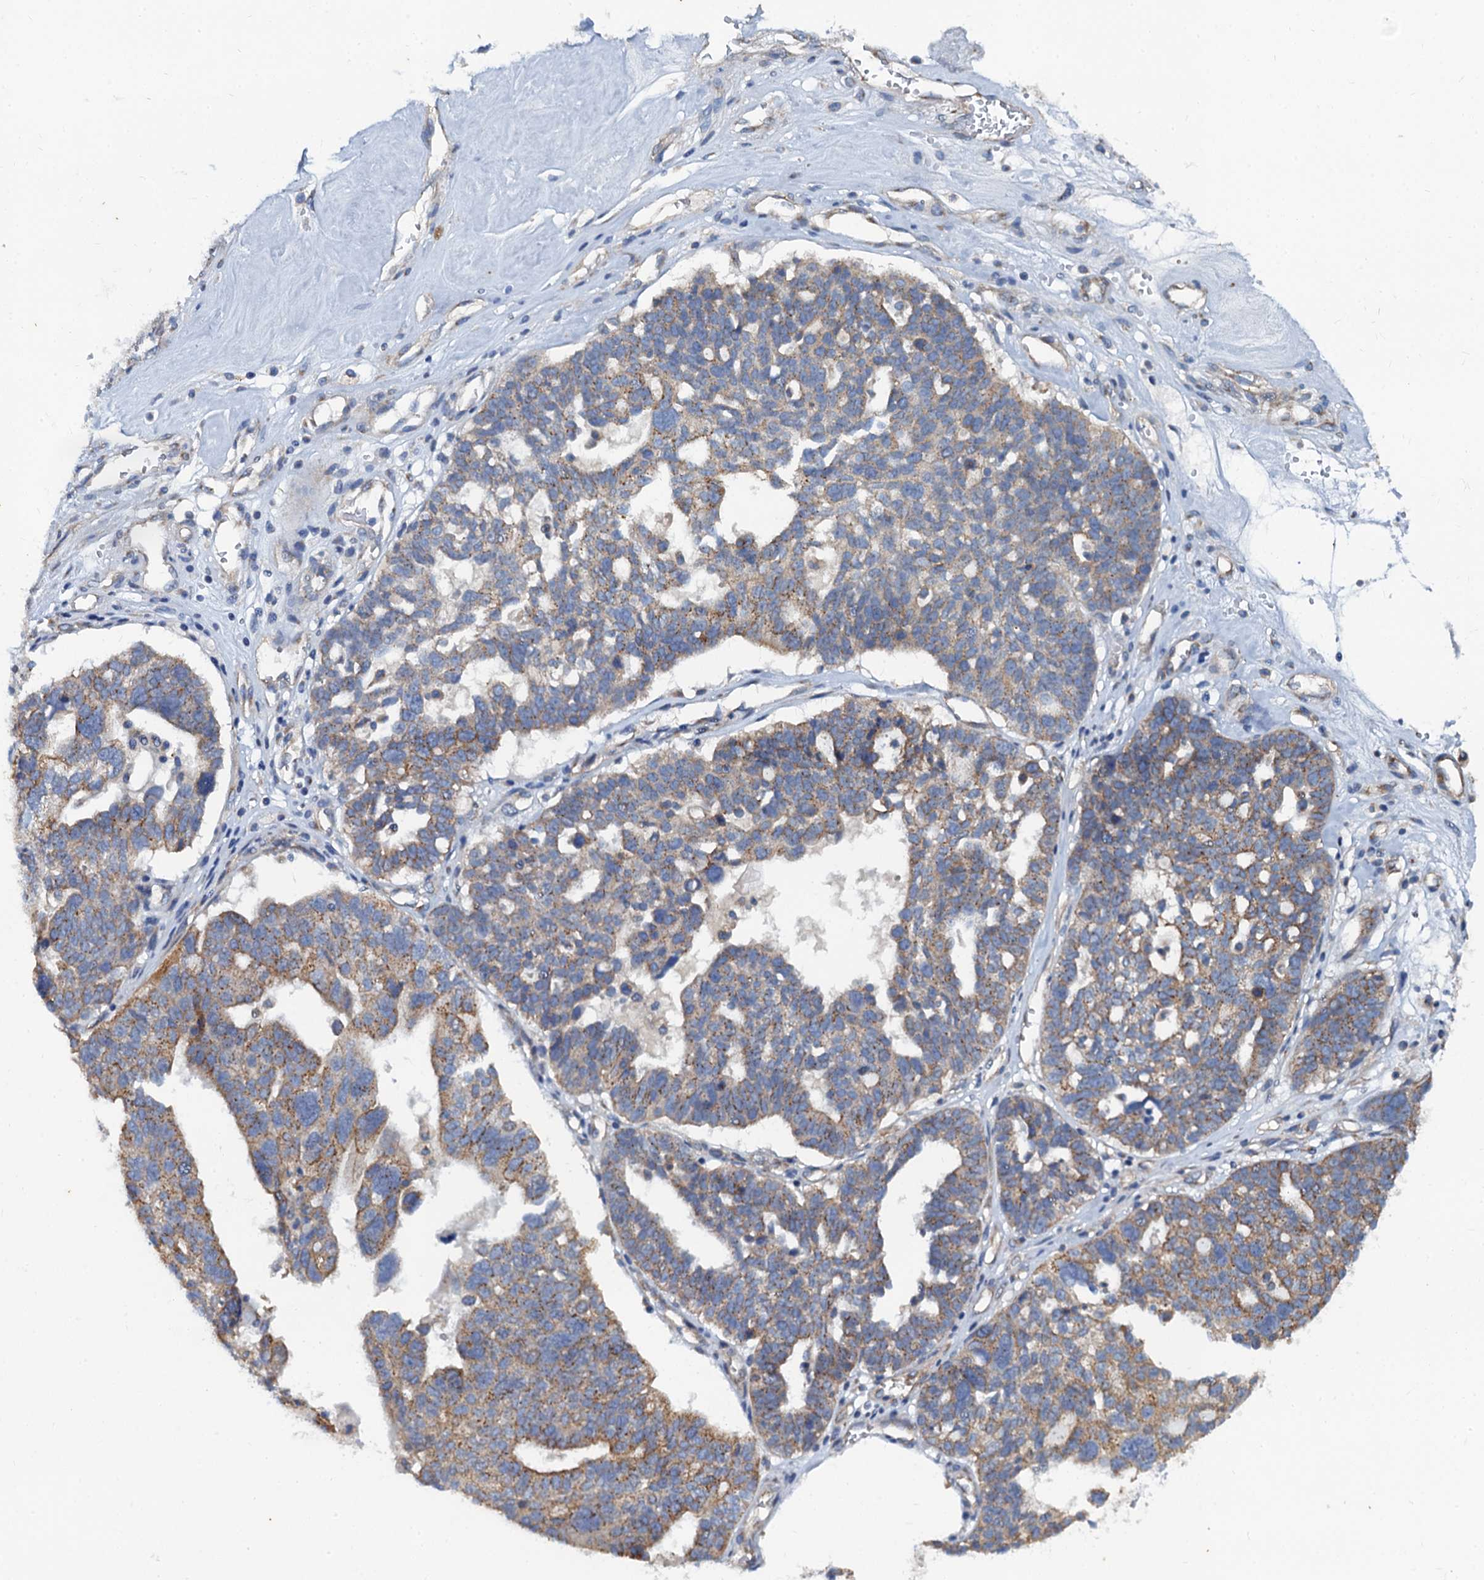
{"staining": {"intensity": "moderate", "quantity": "25%-75%", "location": "cytoplasmic/membranous"}, "tissue": "ovarian cancer", "cell_type": "Tumor cells", "image_type": "cancer", "snomed": [{"axis": "morphology", "description": "Cystadenocarcinoma, serous, NOS"}, {"axis": "topography", "description": "Ovary"}], "caption": "Immunohistochemistry histopathology image of neoplastic tissue: ovarian cancer (serous cystadenocarcinoma) stained using IHC shows medium levels of moderate protein expression localized specifically in the cytoplasmic/membranous of tumor cells, appearing as a cytoplasmic/membranous brown color.", "gene": "NGRN", "patient": {"sex": "female", "age": 59}}